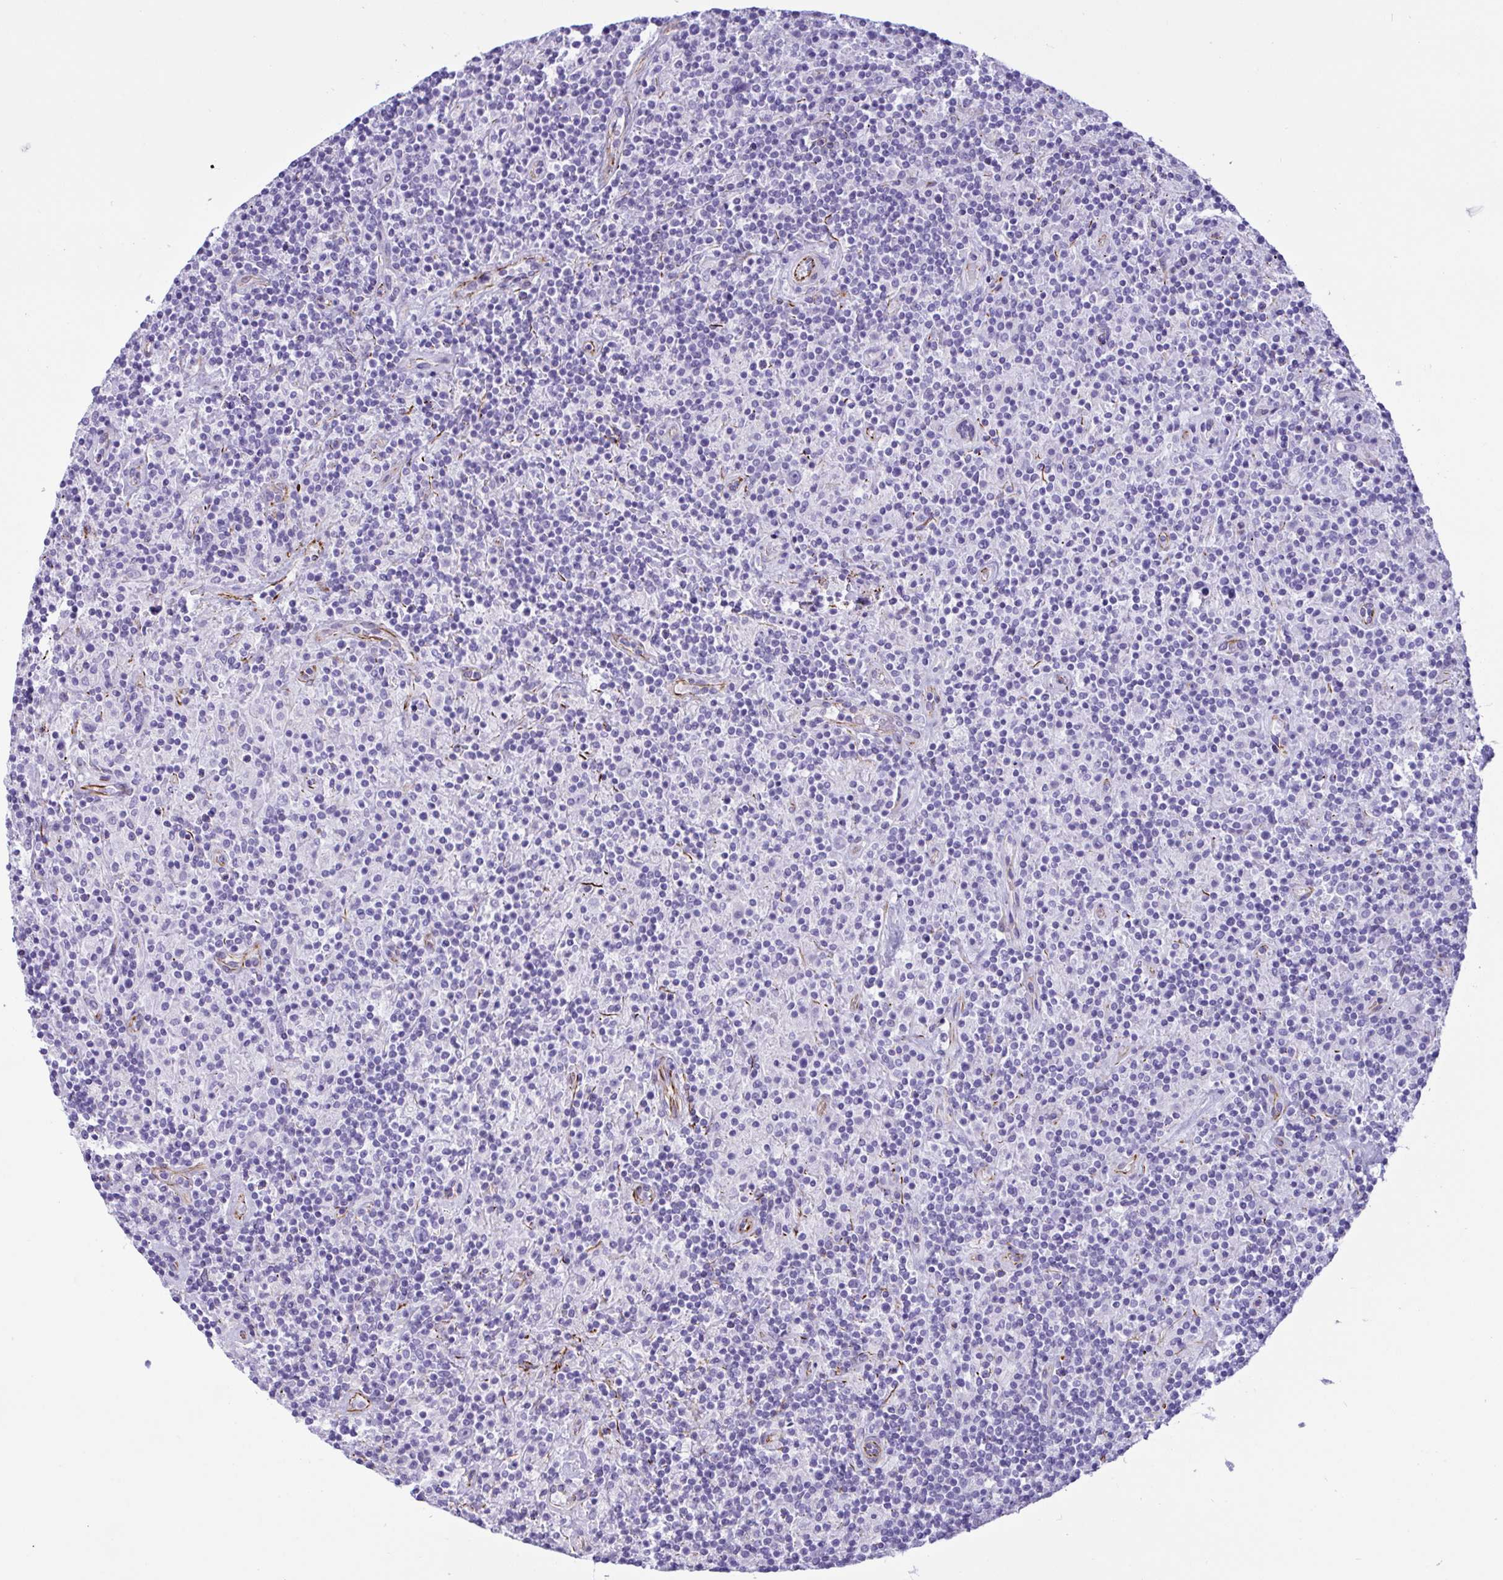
{"staining": {"intensity": "negative", "quantity": "none", "location": "none"}, "tissue": "lymphoma", "cell_type": "Tumor cells", "image_type": "cancer", "snomed": [{"axis": "morphology", "description": "Hodgkin's disease, NOS"}, {"axis": "topography", "description": "Lymph node"}], "caption": "This is an immunohistochemistry photomicrograph of Hodgkin's disease. There is no staining in tumor cells.", "gene": "SMAD5", "patient": {"sex": "male", "age": 70}}